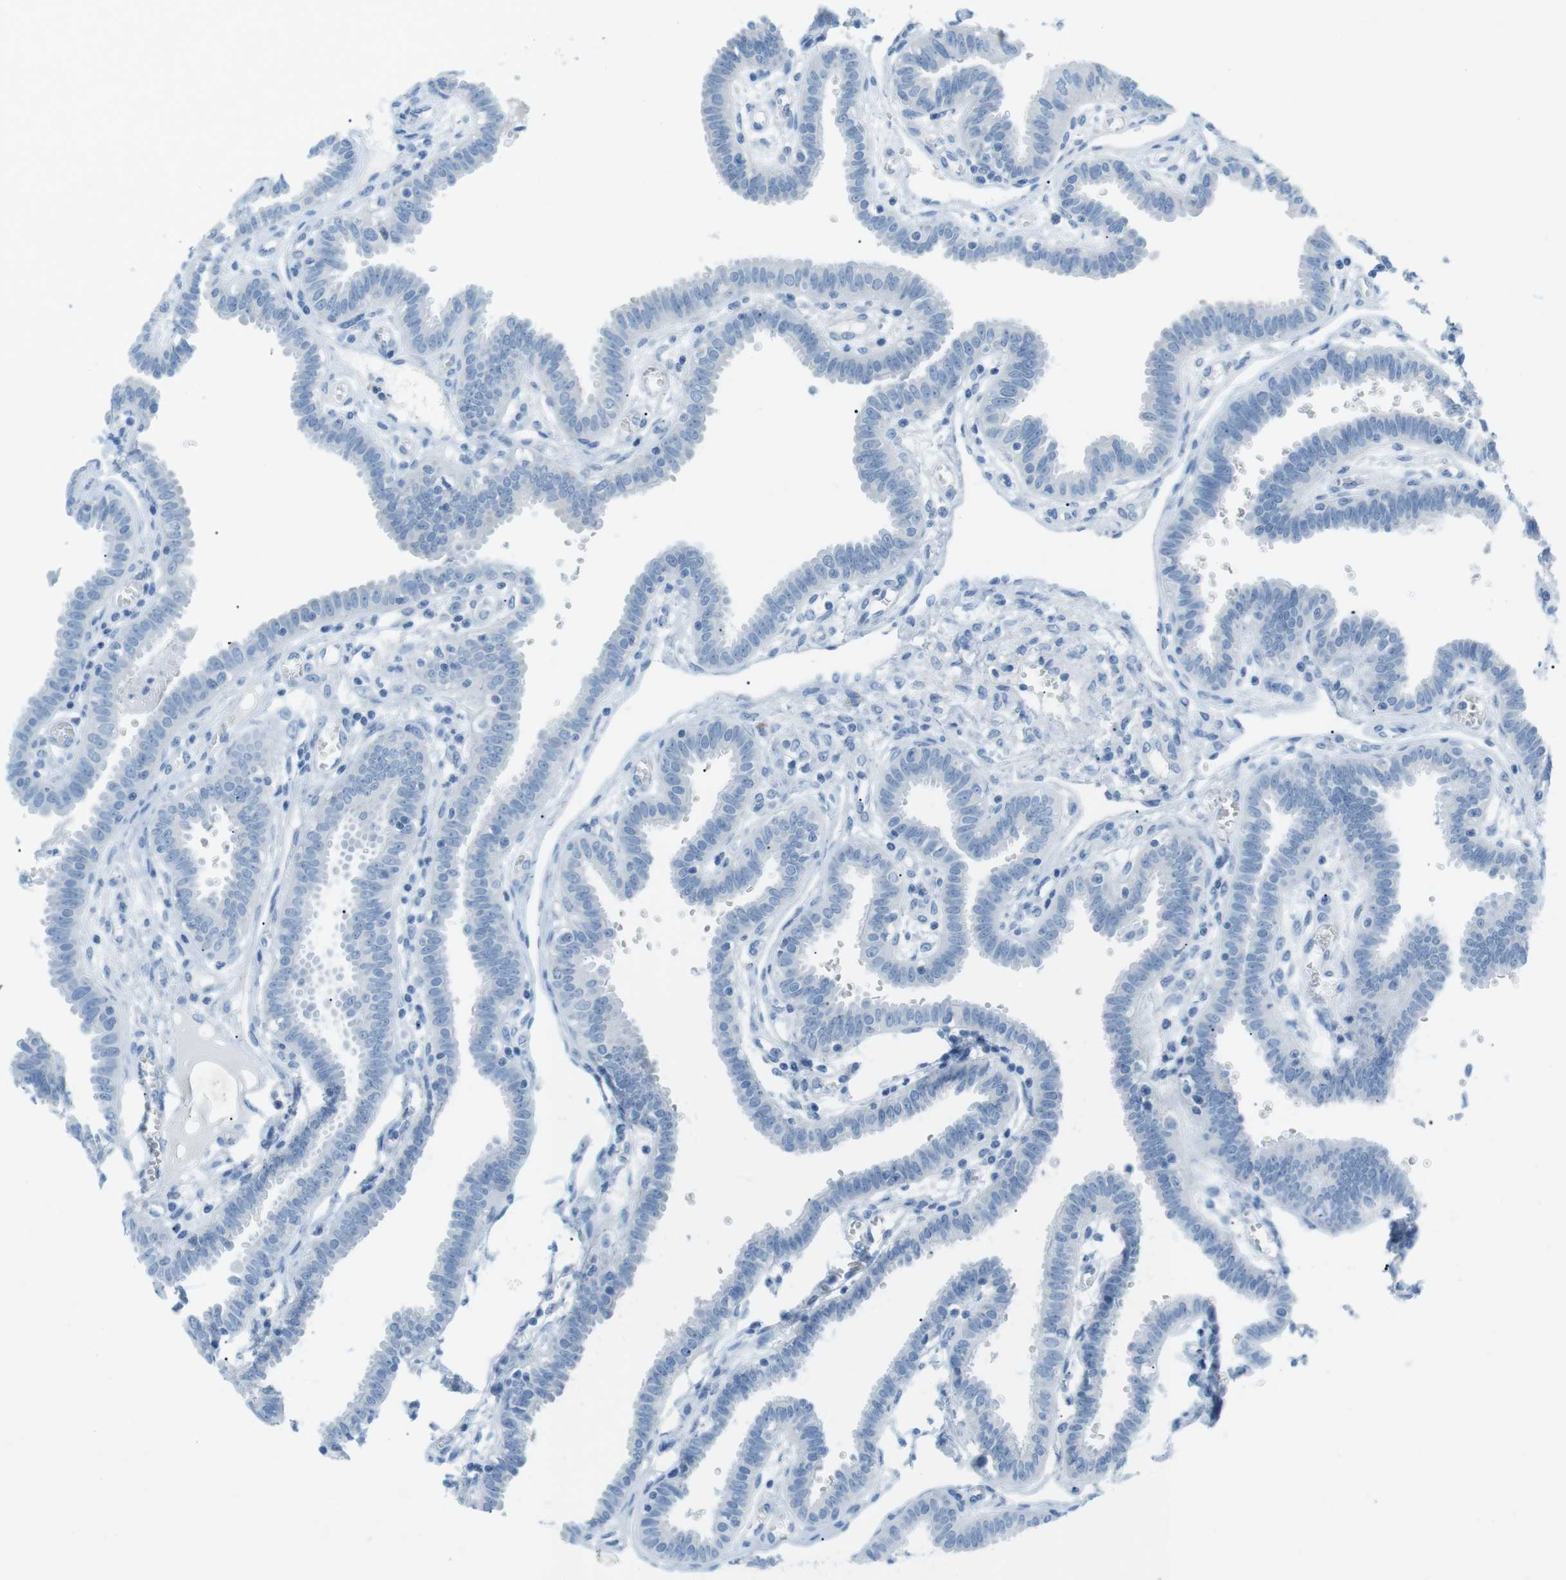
{"staining": {"intensity": "negative", "quantity": "none", "location": "none"}, "tissue": "fallopian tube", "cell_type": "Glandular cells", "image_type": "normal", "snomed": [{"axis": "morphology", "description": "Normal tissue, NOS"}, {"axis": "topography", "description": "Fallopian tube"}], "caption": "DAB (3,3'-diaminobenzidine) immunohistochemical staining of normal fallopian tube exhibits no significant expression in glandular cells.", "gene": "SALL4", "patient": {"sex": "female", "age": 32}}